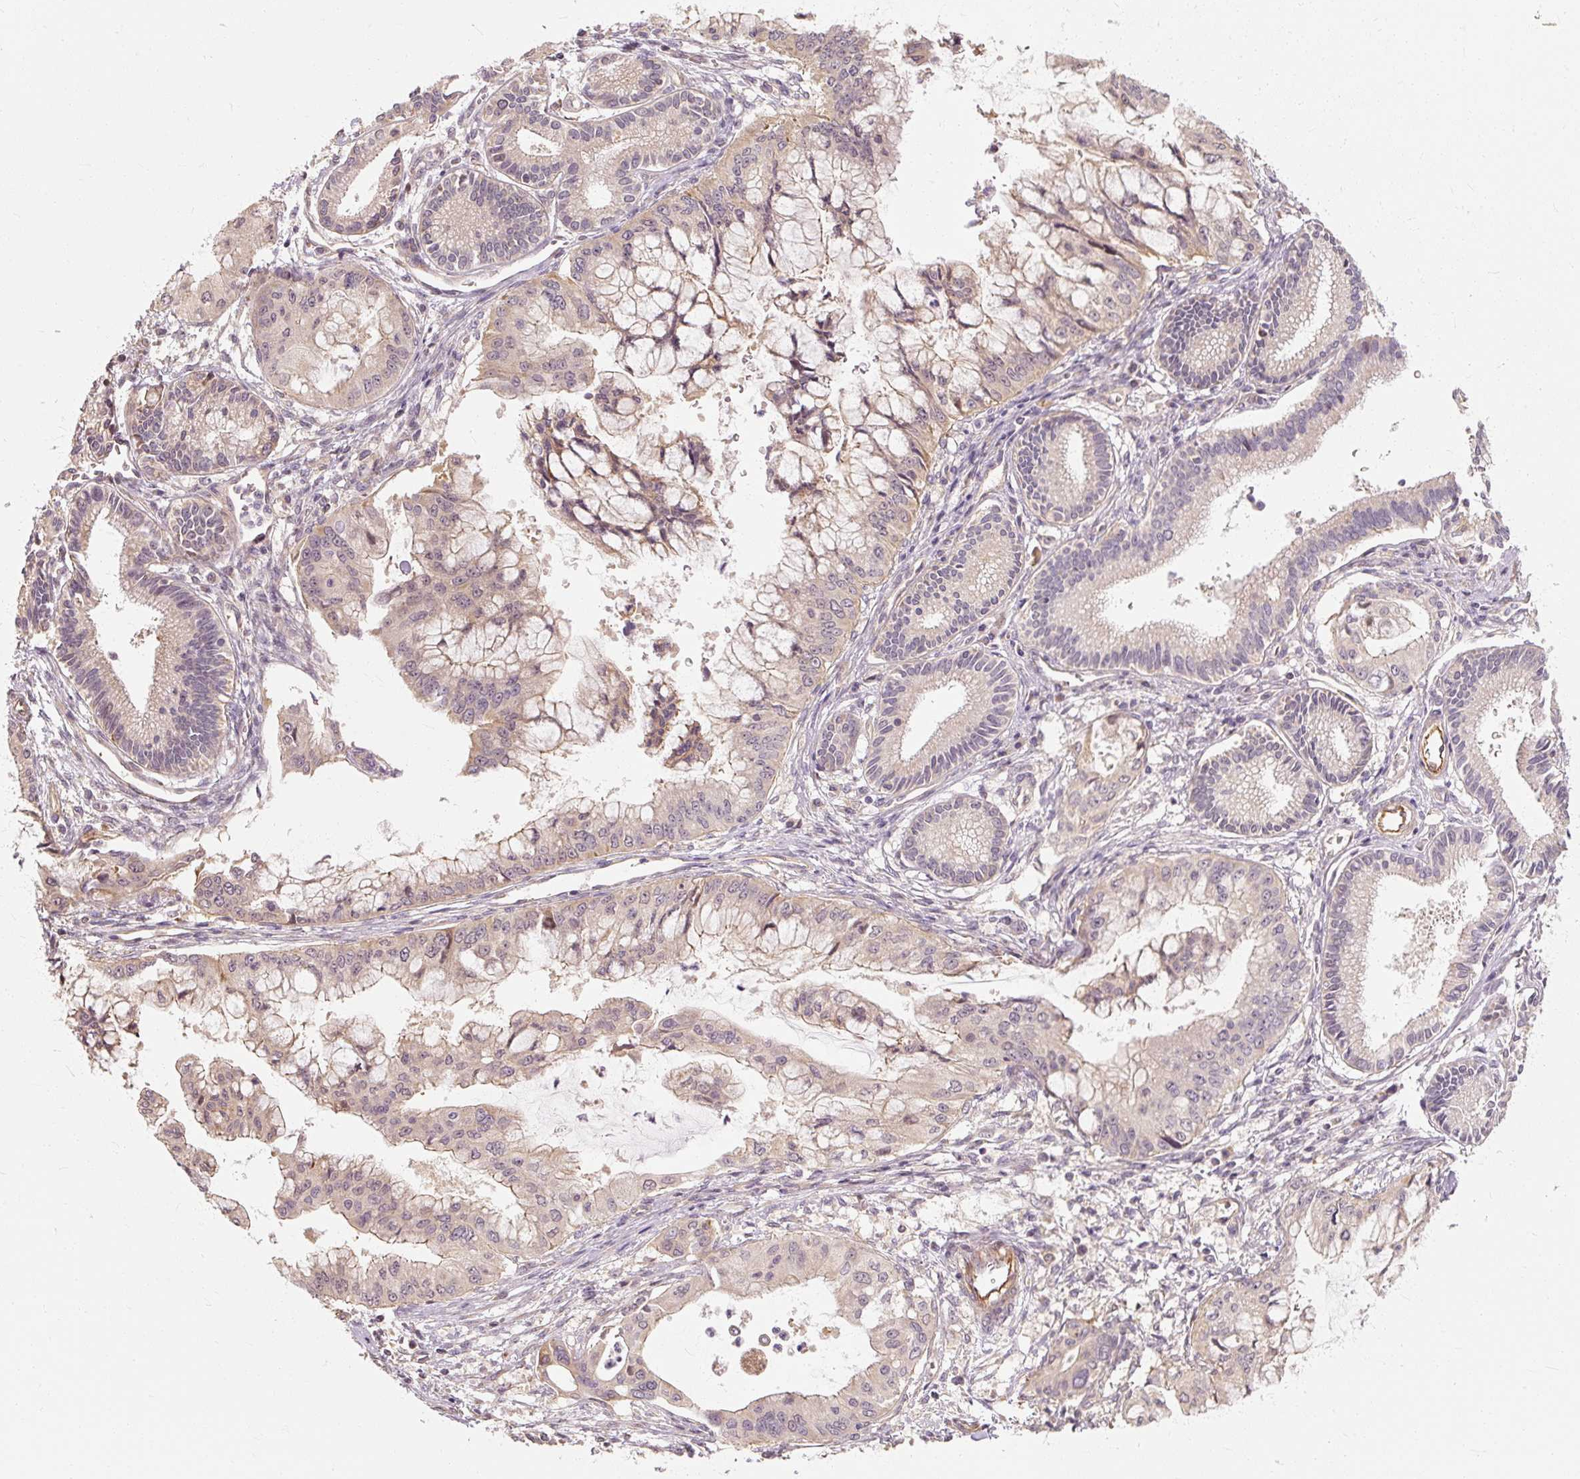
{"staining": {"intensity": "weak", "quantity": "<25%", "location": "cytoplasmic/membranous"}, "tissue": "pancreatic cancer", "cell_type": "Tumor cells", "image_type": "cancer", "snomed": [{"axis": "morphology", "description": "Adenocarcinoma, NOS"}, {"axis": "topography", "description": "Pancreas"}], "caption": "An immunohistochemistry image of pancreatic adenocarcinoma is shown. There is no staining in tumor cells of pancreatic adenocarcinoma.", "gene": "RB1CC1", "patient": {"sex": "male", "age": 46}}